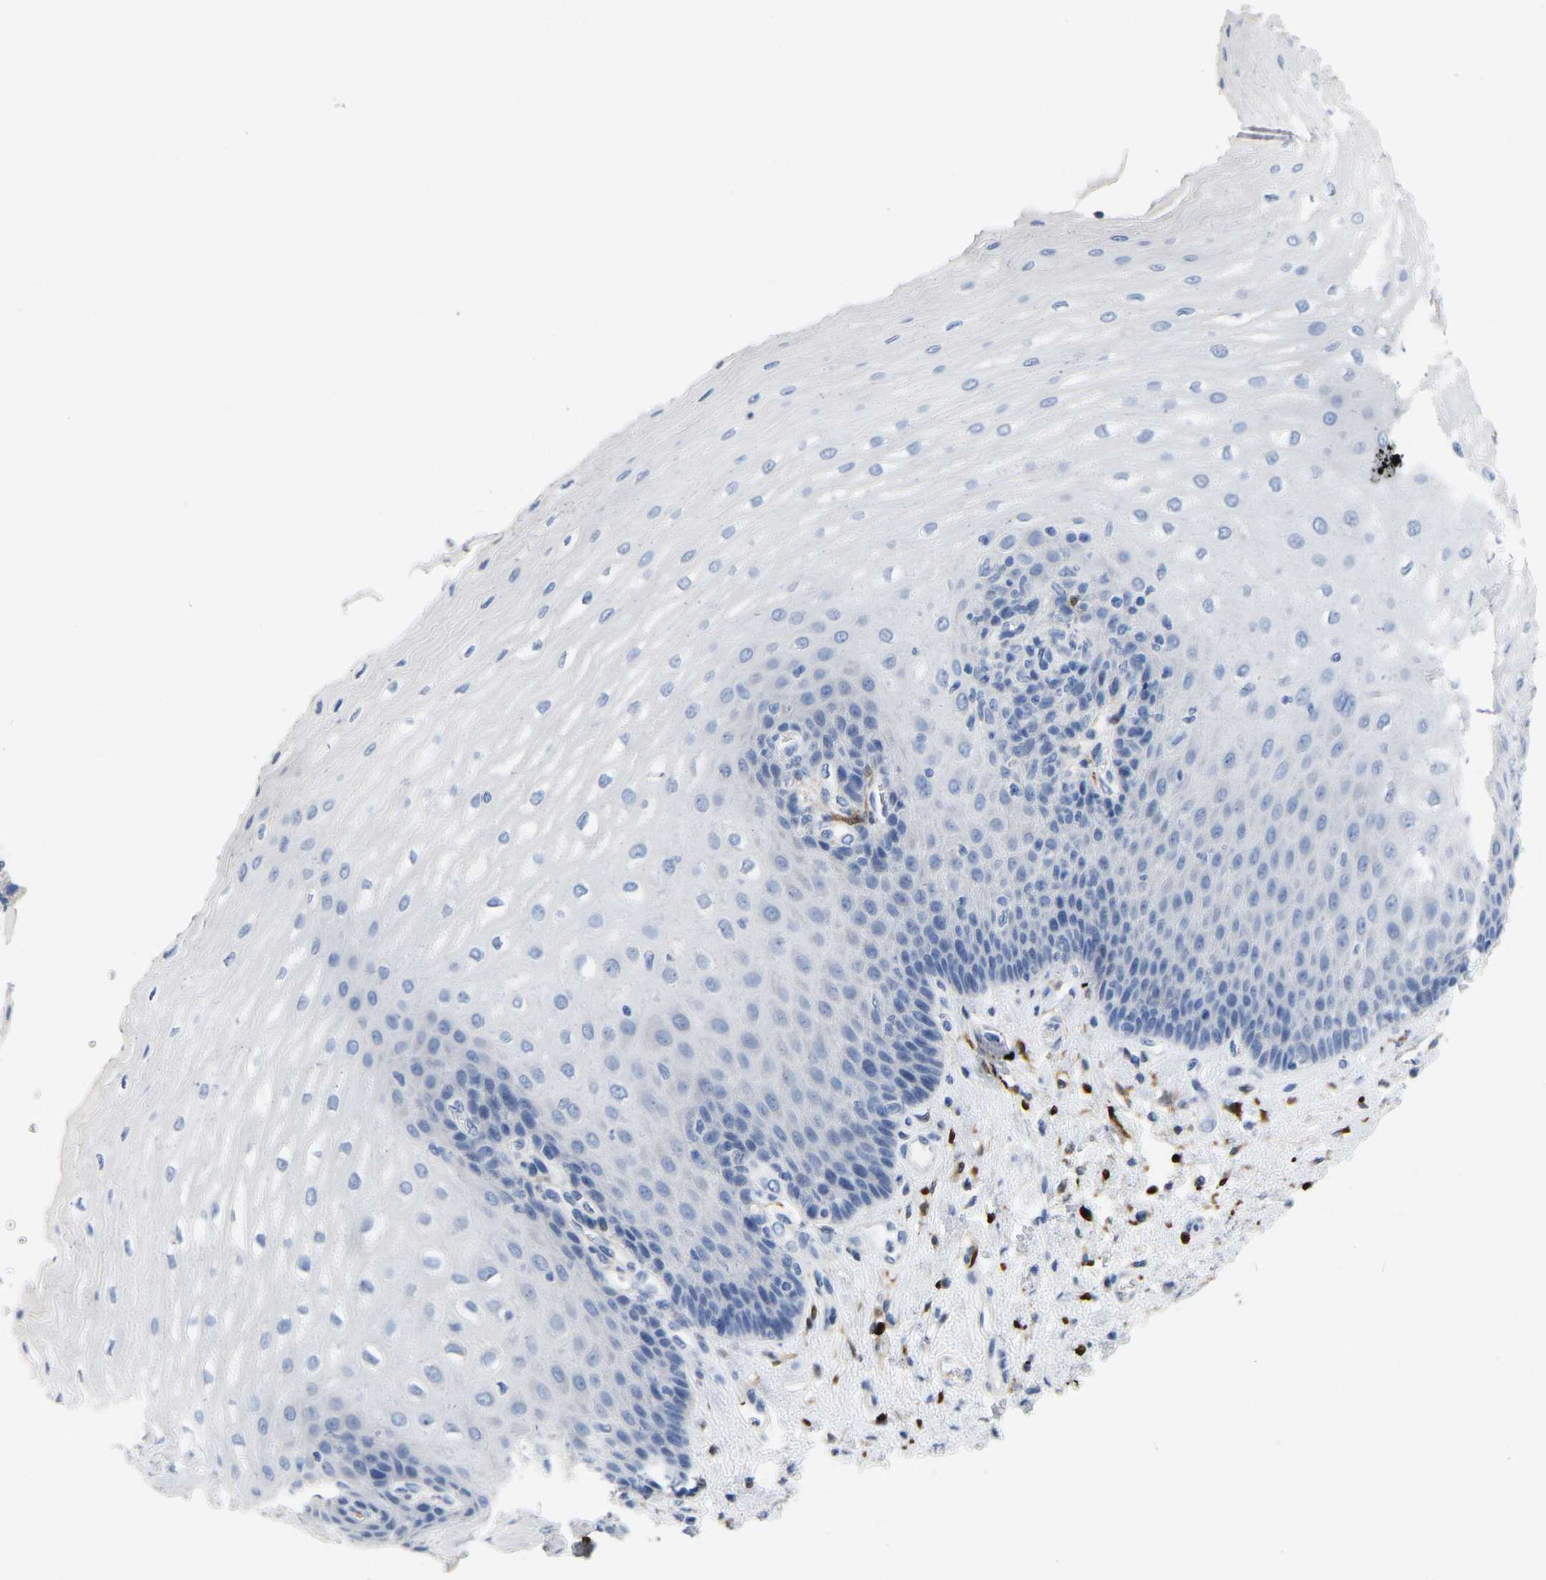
{"staining": {"intensity": "negative", "quantity": "none", "location": "none"}, "tissue": "esophagus", "cell_type": "Squamous epithelial cells", "image_type": "normal", "snomed": [{"axis": "morphology", "description": "Normal tissue, NOS"}, {"axis": "topography", "description": "Esophagus"}], "caption": "Esophagus stained for a protein using IHC exhibits no expression squamous epithelial cells.", "gene": "ULBP2", "patient": {"sex": "male", "age": 54}}